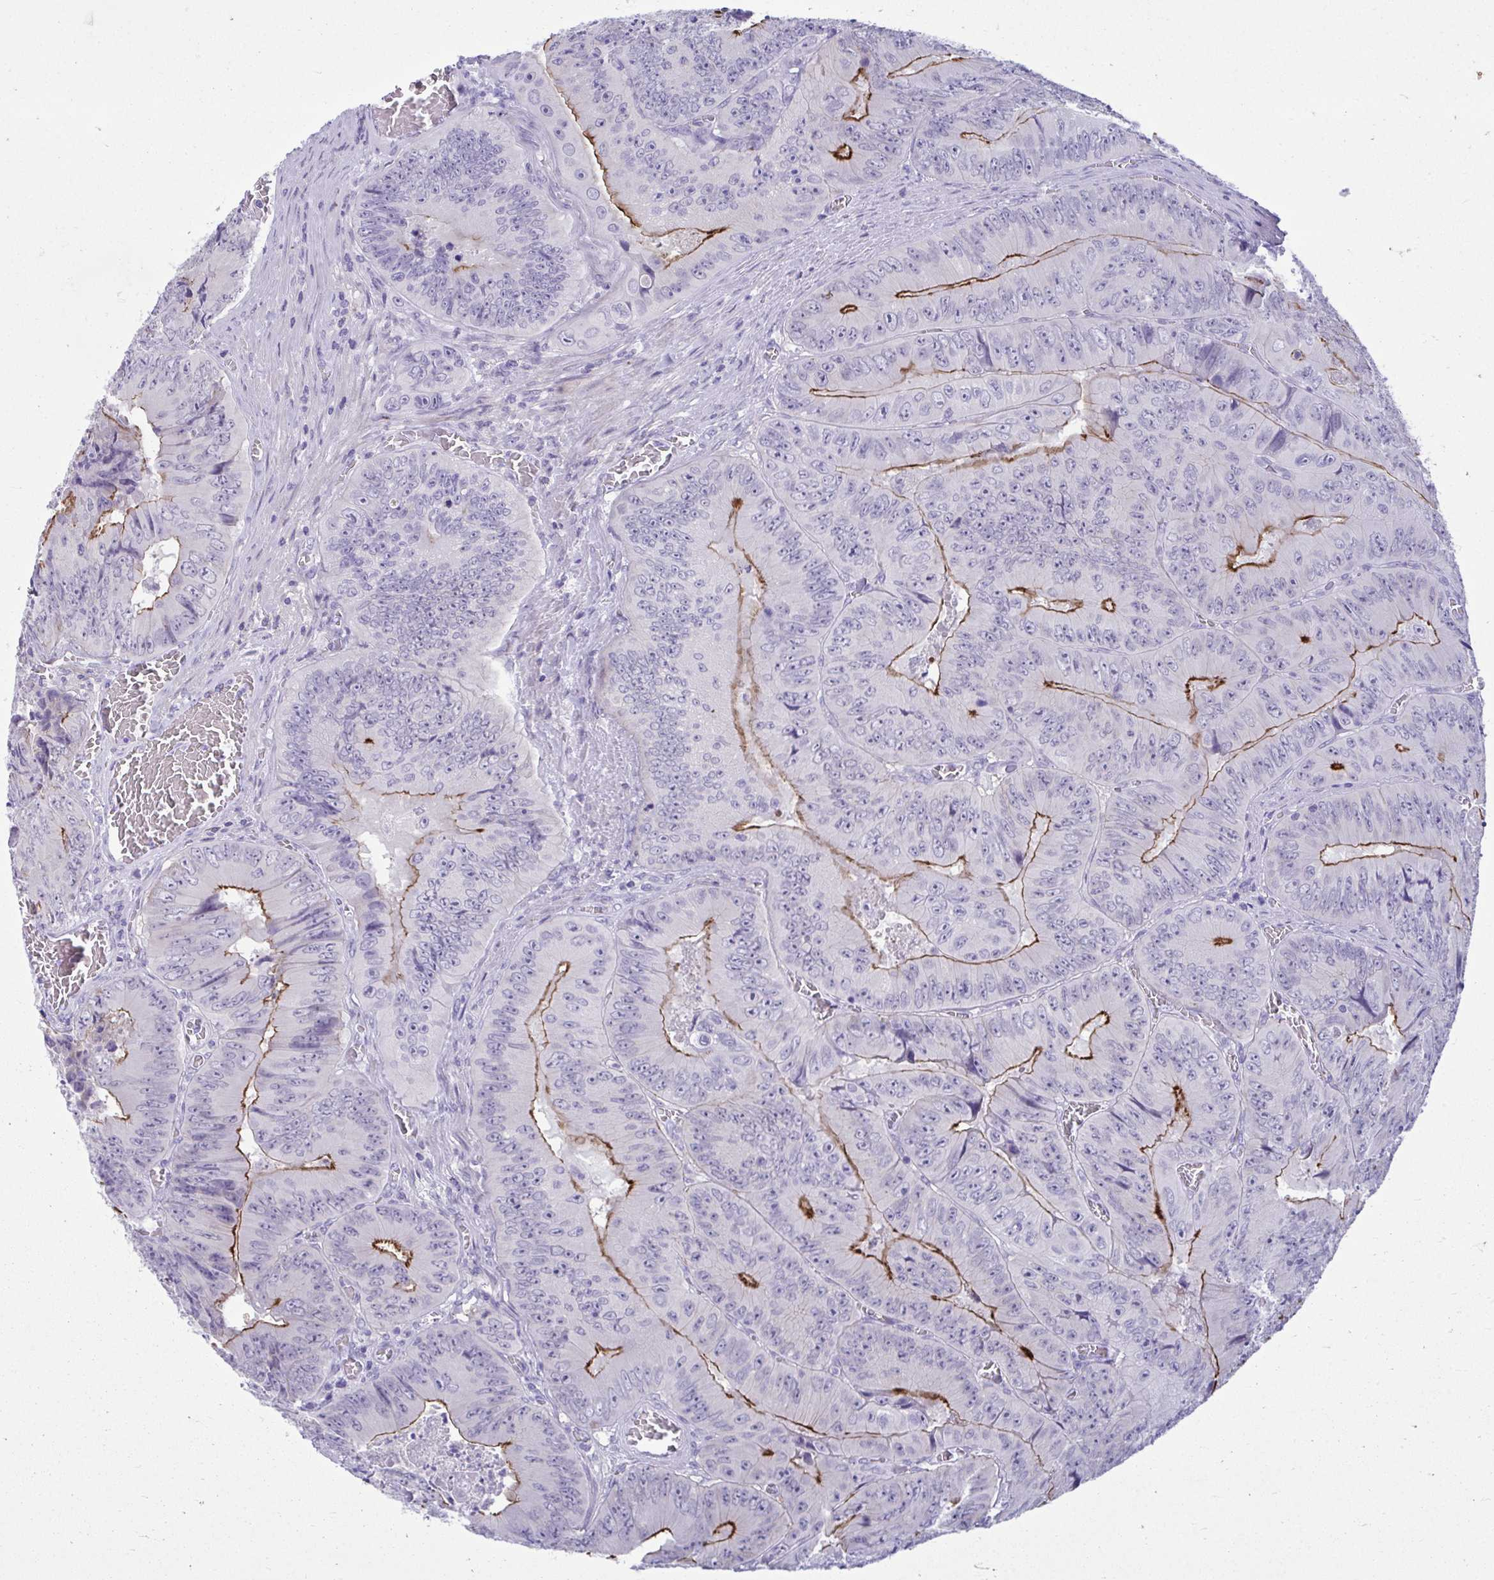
{"staining": {"intensity": "strong", "quantity": "25%-75%", "location": "cytoplasmic/membranous"}, "tissue": "colorectal cancer", "cell_type": "Tumor cells", "image_type": "cancer", "snomed": [{"axis": "morphology", "description": "Adenocarcinoma, NOS"}, {"axis": "topography", "description": "Colon"}], "caption": "Colorectal cancer stained with DAB IHC displays high levels of strong cytoplasmic/membranous staining in approximately 25%-75% of tumor cells.", "gene": "PIGZ", "patient": {"sex": "female", "age": 84}}